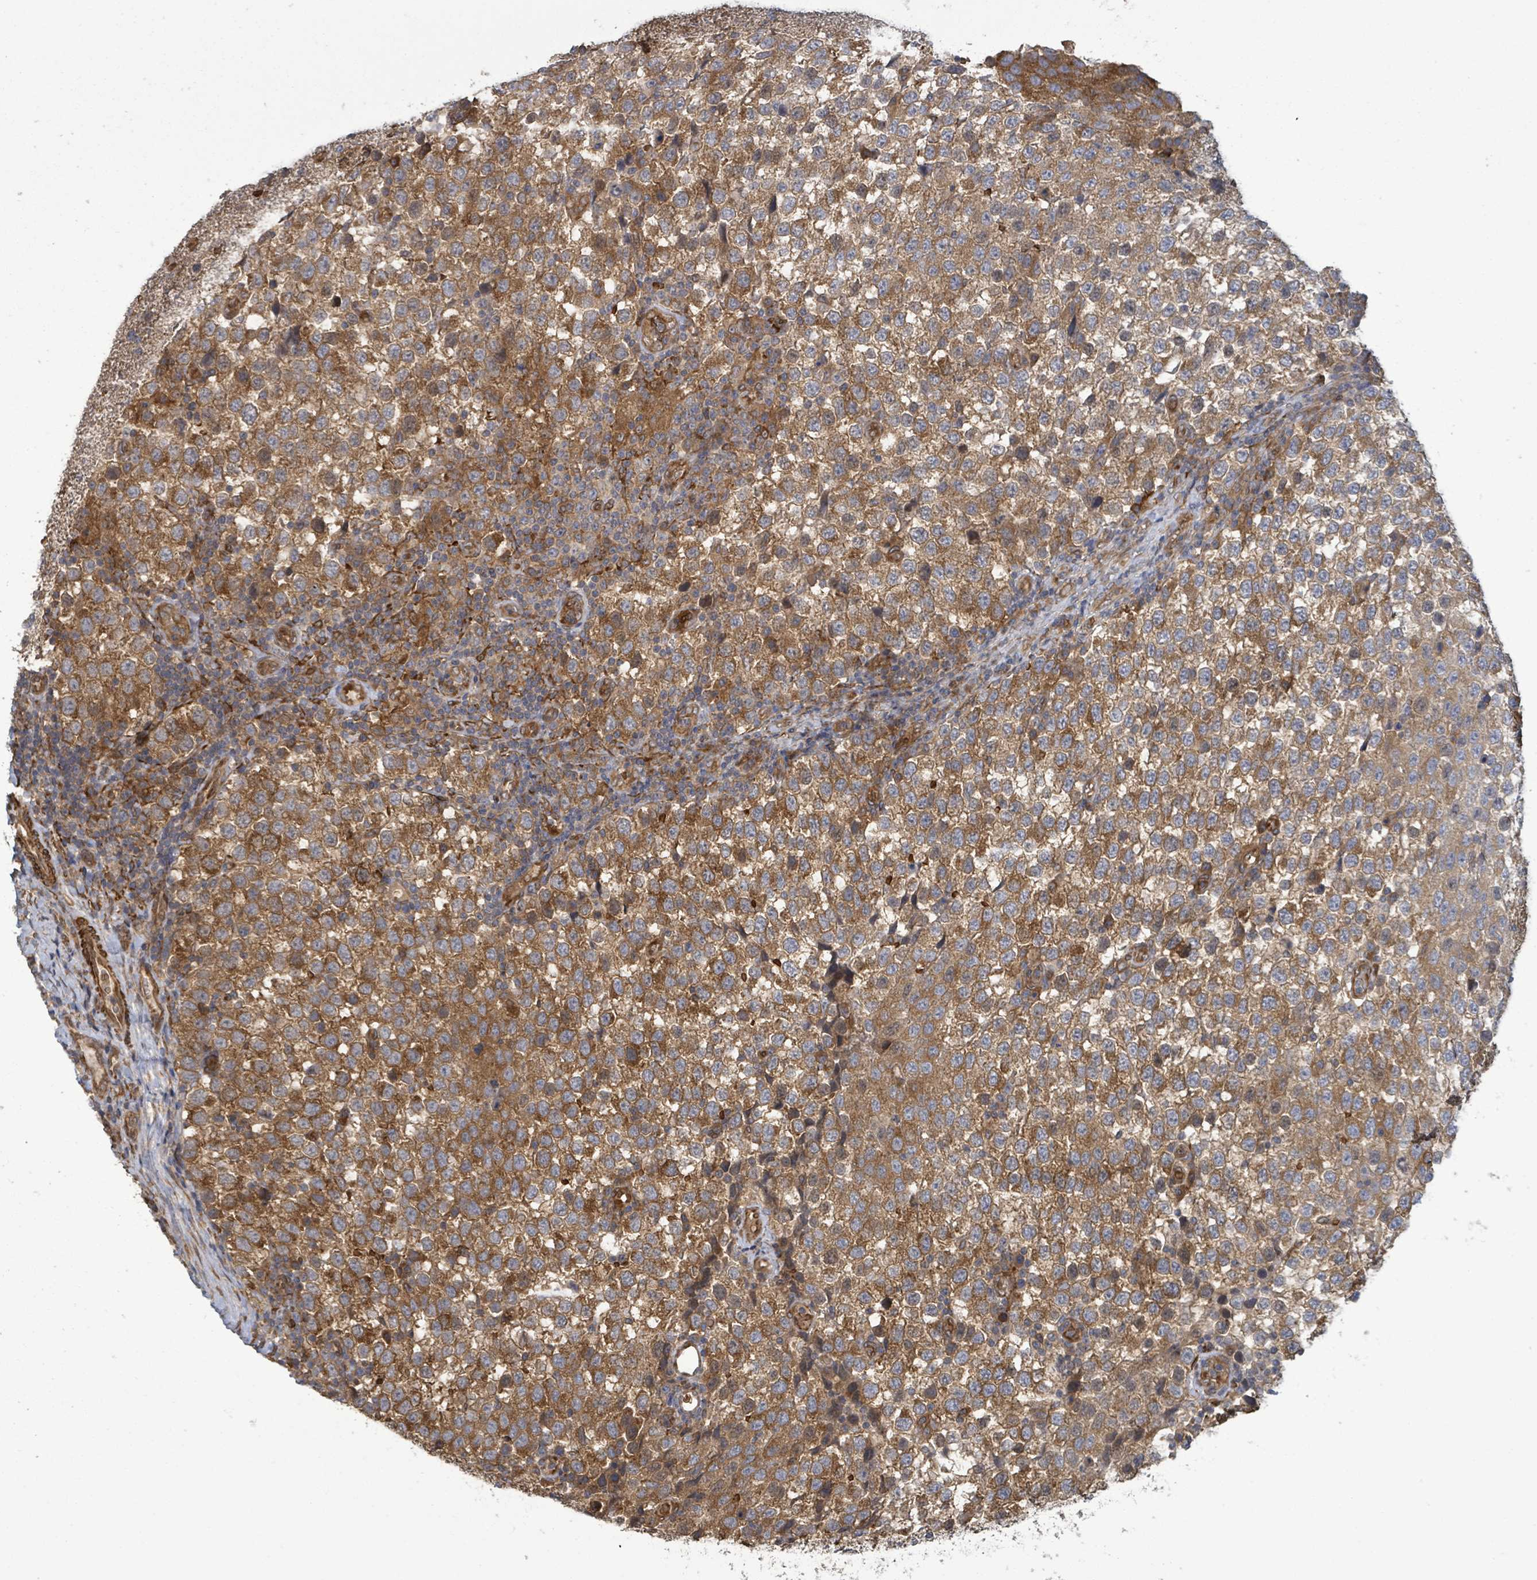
{"staining": {"intensity": "moderate", "quantity": ">75%", "location": "cytoplasmic/membranous"}, "tissue": "testis cancer", "cell_type": "Tumor cells", "image_type": "cancer", "snomed": [{"axis": "morphology", "description": "Seminoma, NOS"}, {"axis": "topography", "description": "Testis"}], "caption": "This photomicrograph displays testis seminoma stained with immunohistochemistry (IHC) to label a protein in brown. The cytoplasmic/membranous of tumor cells show moderate positivity for the protein. Nuclei are counter-stained blue.", "gene": "MAP3K6", "patient": {"sex": "male", "age": 34}}